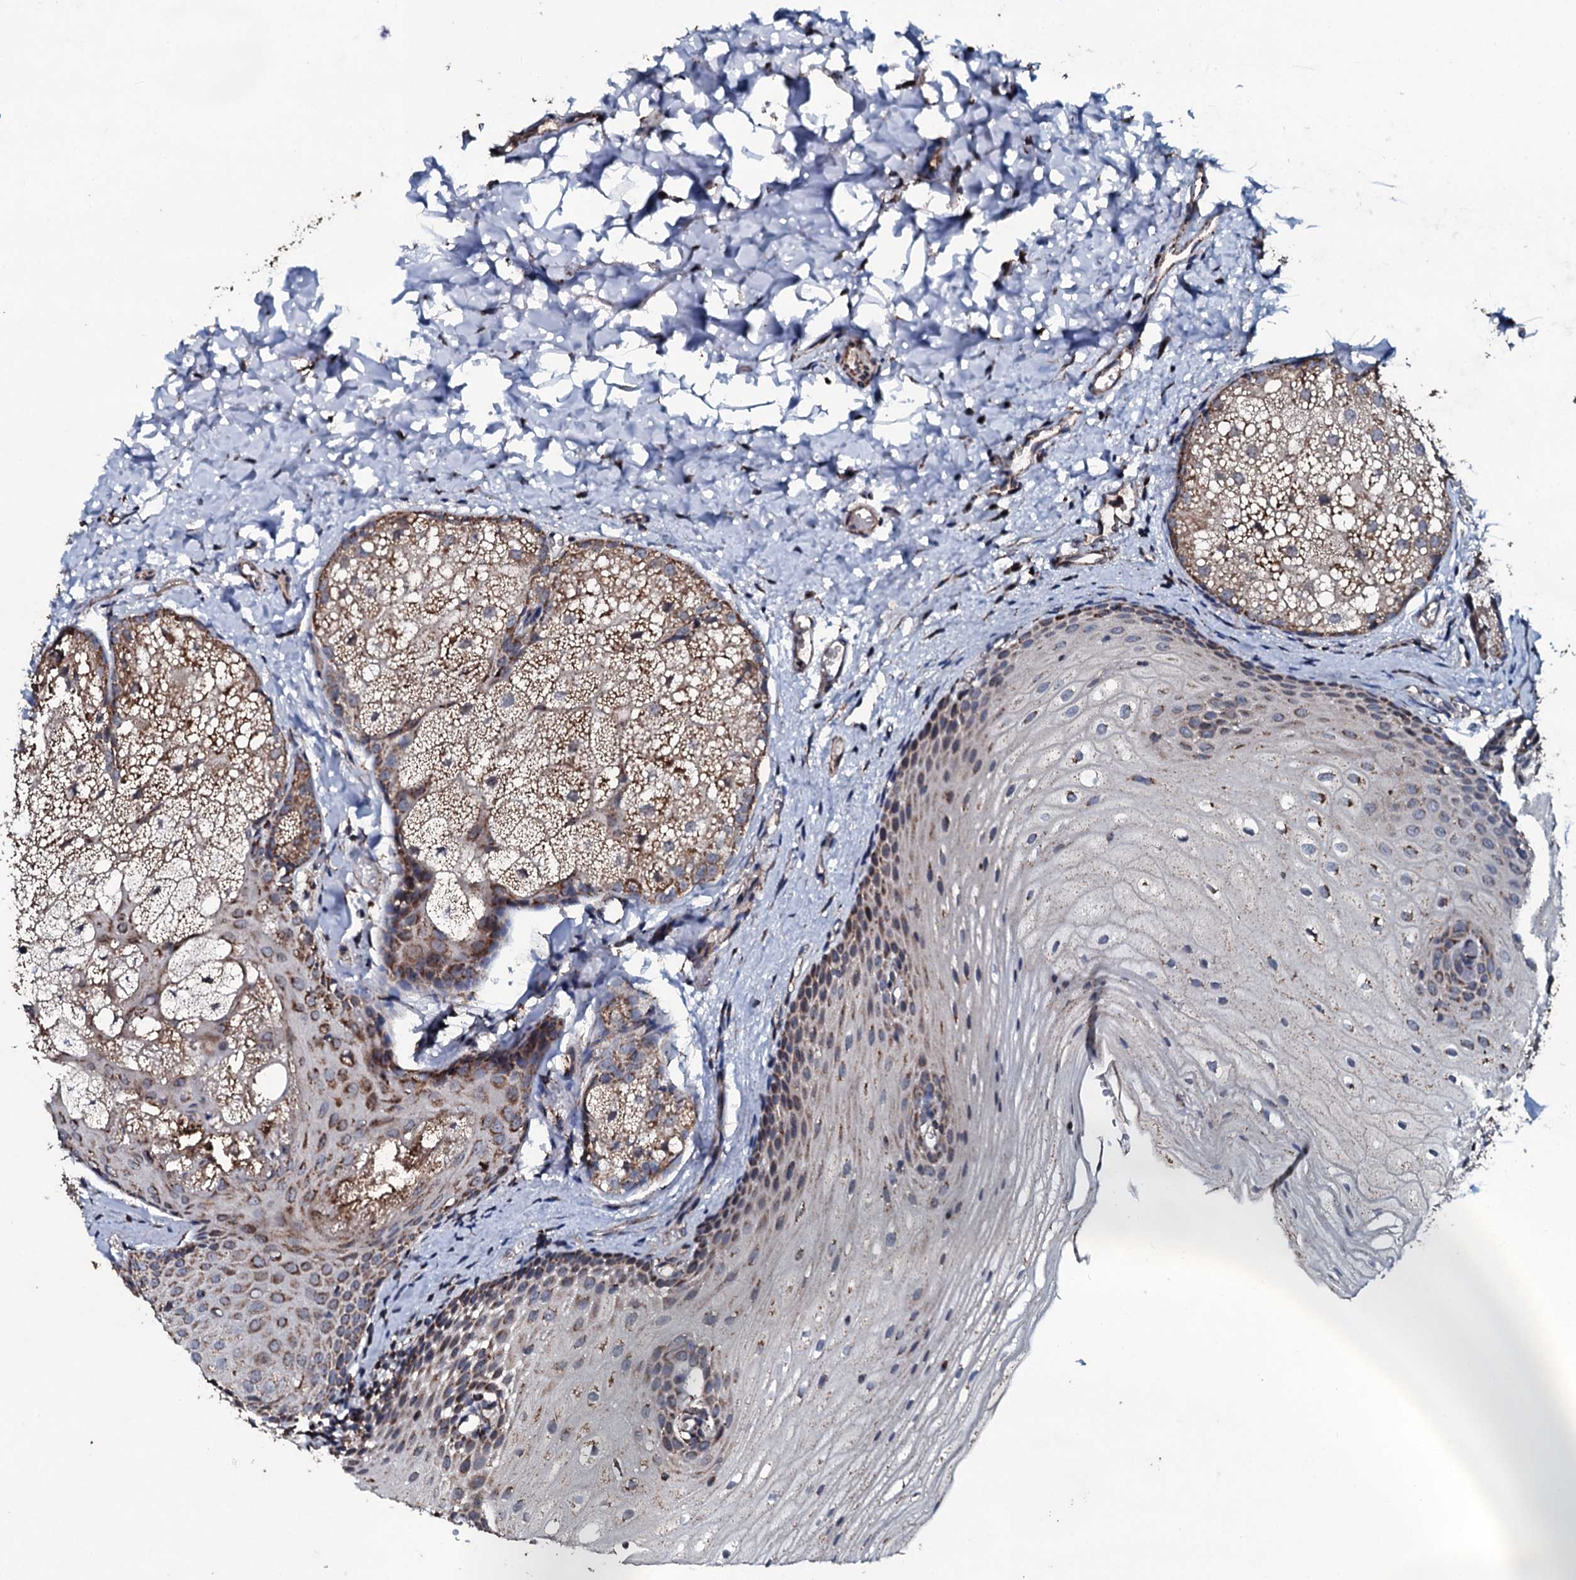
{"staining": {"intensity": "weak", "quantity": "25%-75%", "location": "cytoplasmic/membranous"}, "tissue": "oral mucosa", "cell_type": "Squamous epithelial cells", "image_type": "normal", "snomed": [{"axis": "morphology", "description": "Normal tissue, NOS"}, {"axis": "topography", "description": "Oral tissue"}], "caption": "Oral mucosa stained with a brown dye exhibits weak cytoplasmic/membranous positive positivity in approximately 25%-75% of squamous epithelial cells.", "gene": "DYNC2I2", "patient": {"sex": "female", "age": 70}}